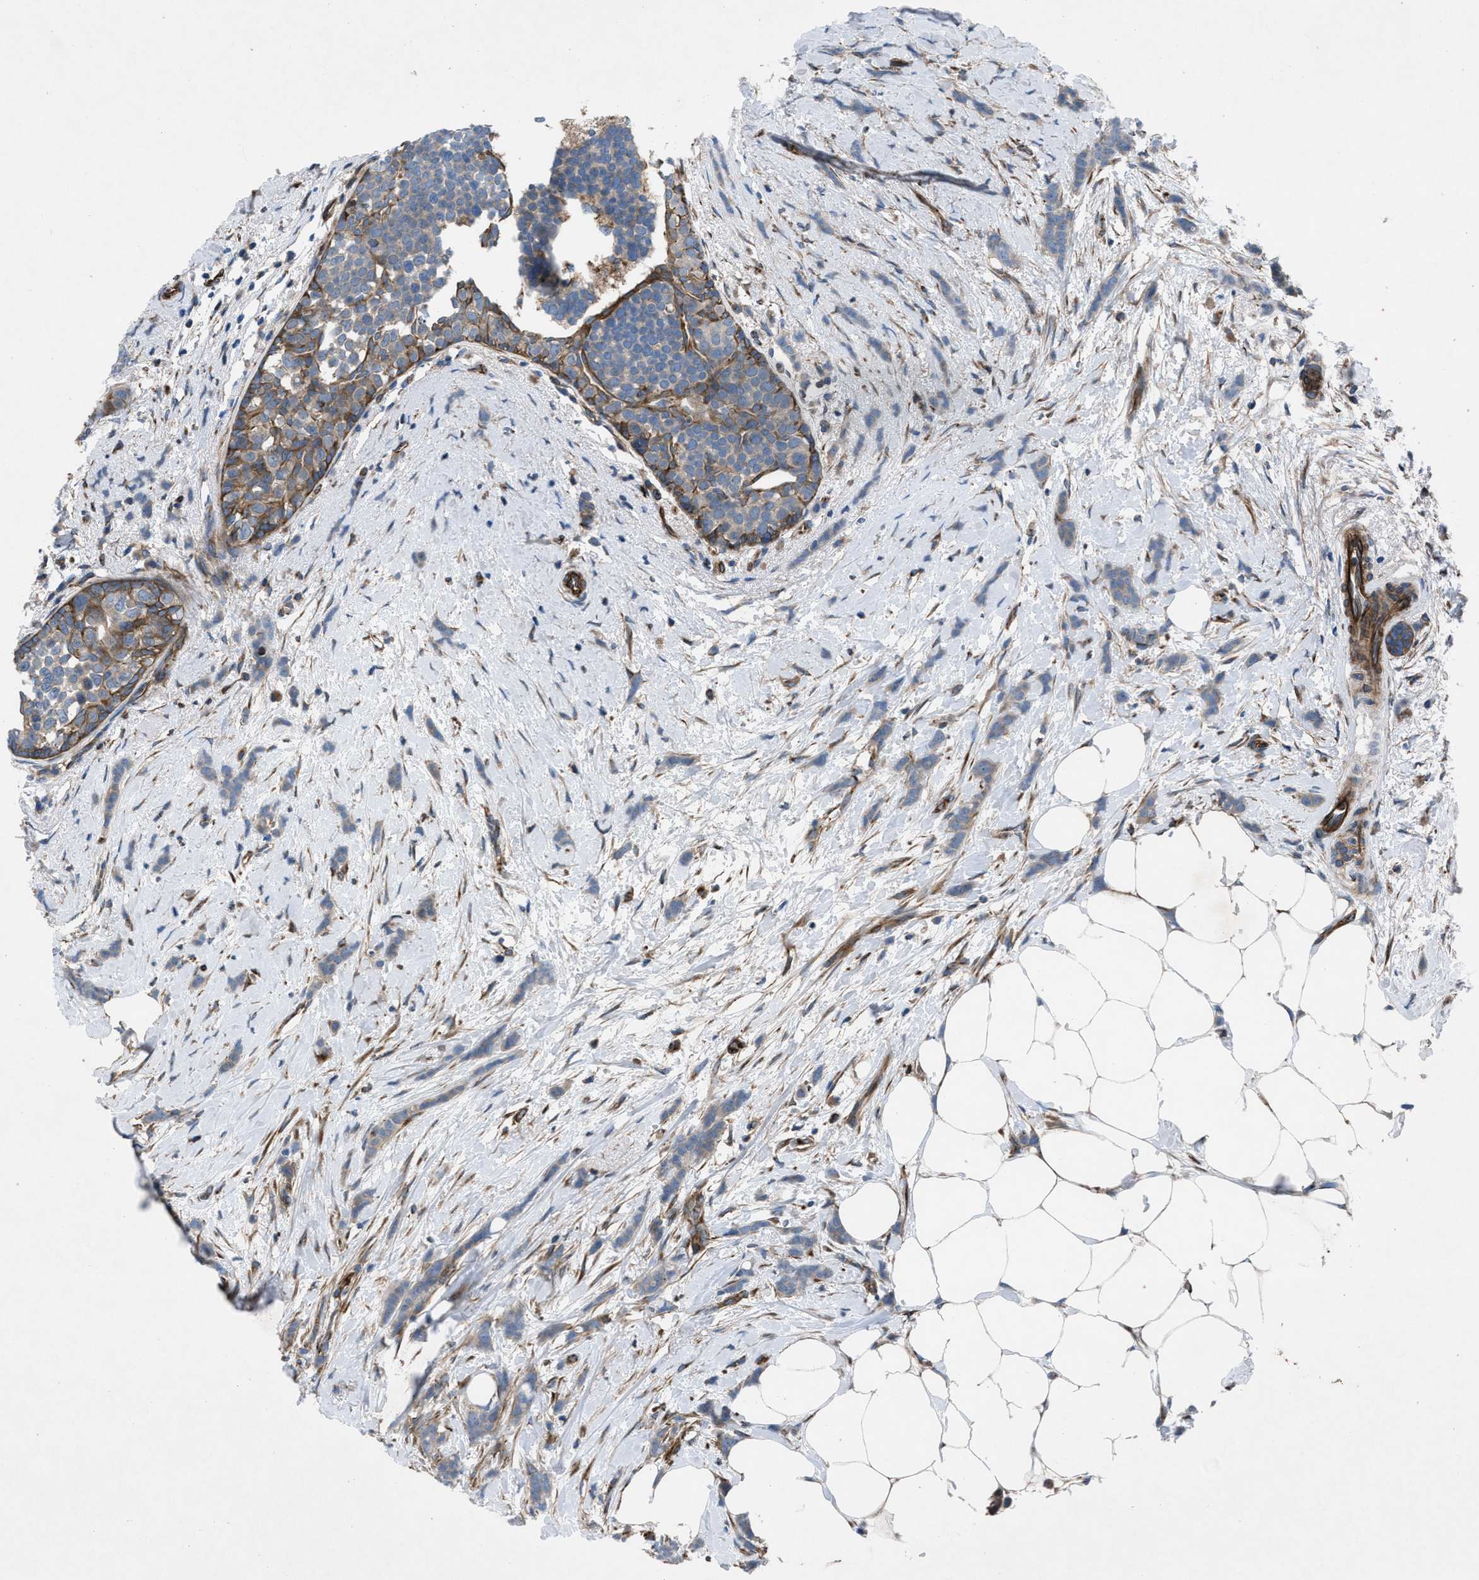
{"staining": {"intensity": "weak", "quantity": "<25%", "location": "cytoplasmic/membranous"}, "tissue": "breast cancer", "cell_type": "Tumor cells", "image_type": "cancer", "snomed": [{"axis": "morphology", "description": "Lobular carcinoma, in situ"}, {"axis": "morphology", "description": "Lobular carcinoma"}, {"axis": "topography", "description": "Breast"}], "caption": "Lobular carcinoma in situ (breast) was stained to show a protein in brown. There is no significant staining in tumor cells. Brightfield microscopy of immunohistochemistry stained with DAB (brown) and hematoxylin (blue), captured at high magnification.", "gene": "SLC6A9", "patient": {"sex": "female", "age": 41}}